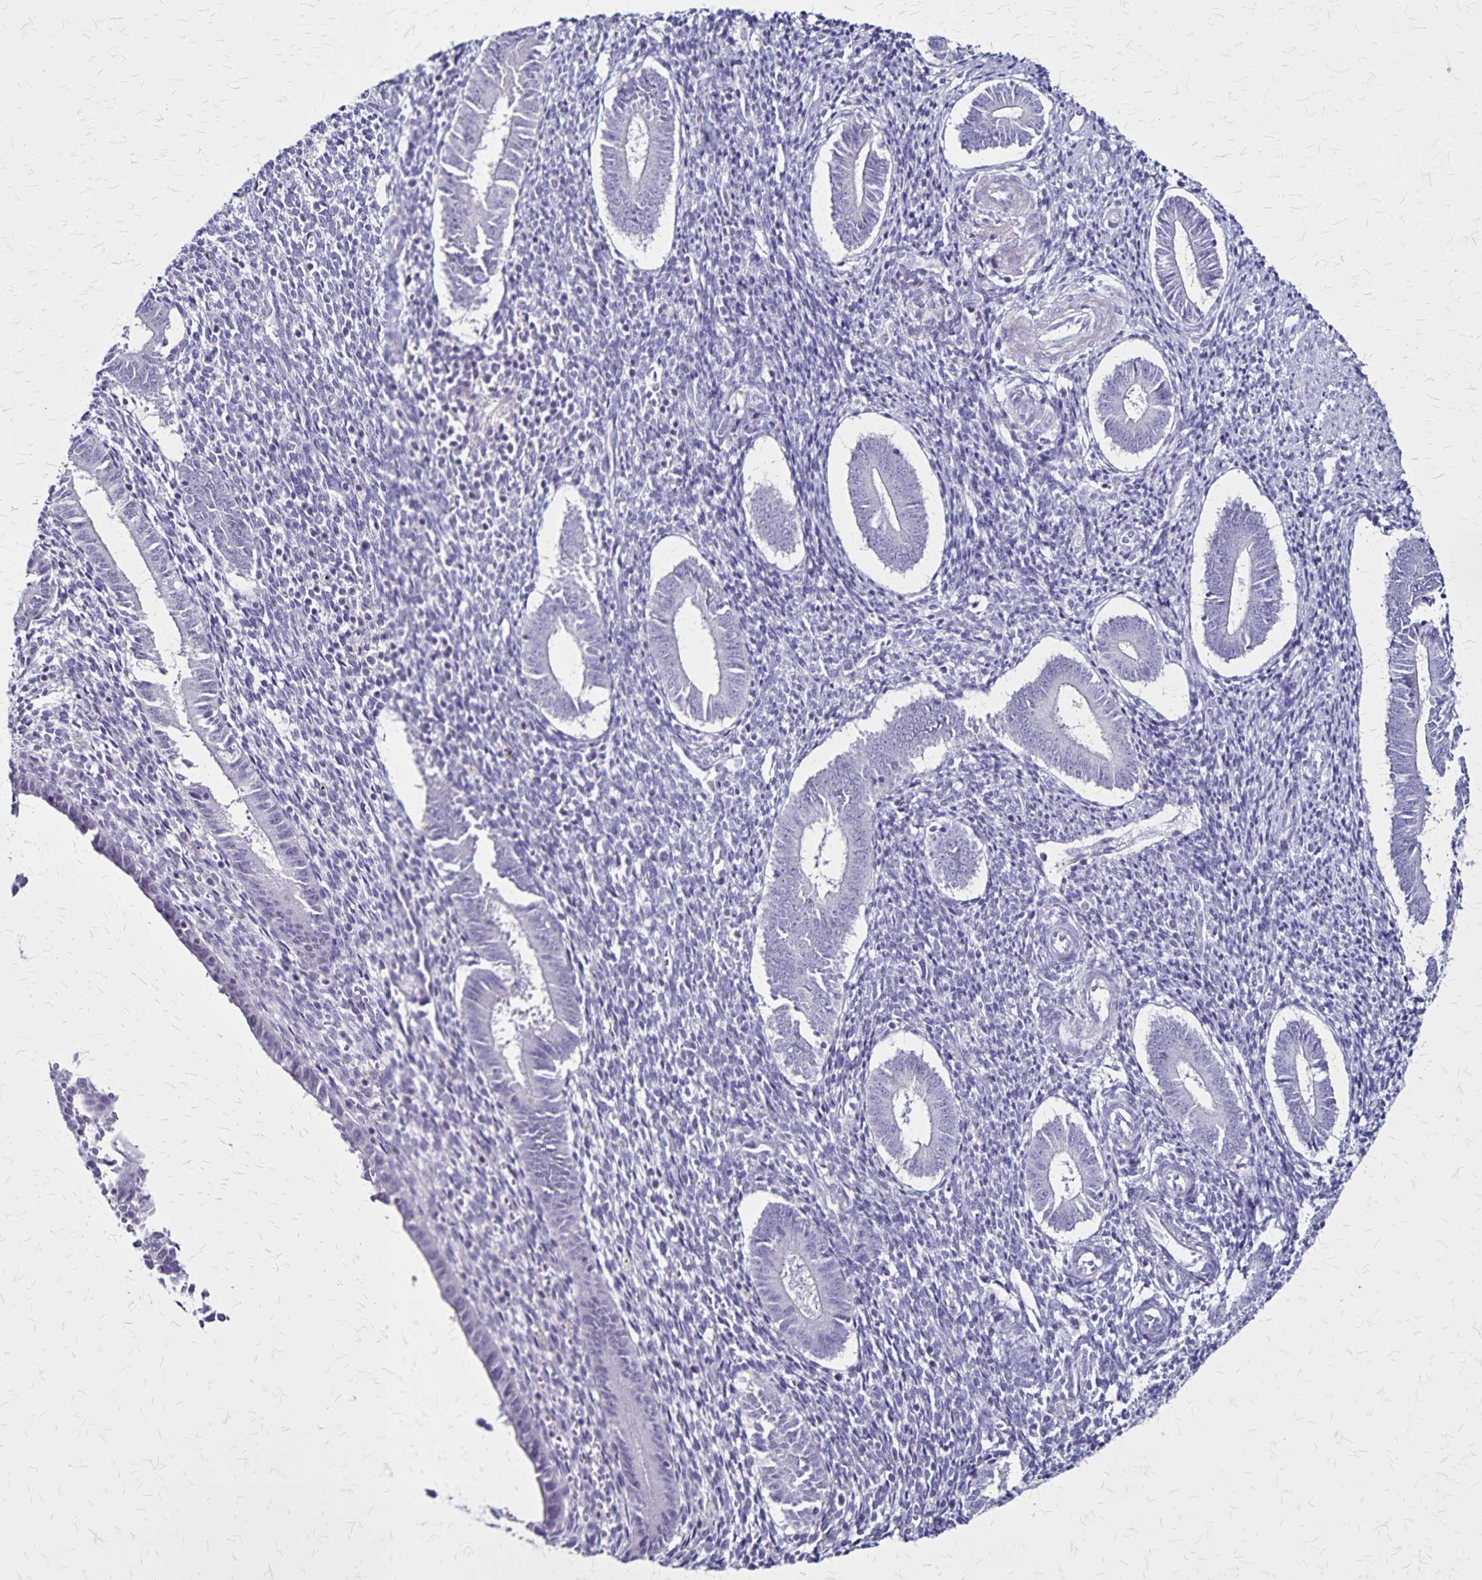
{"staining": {"intensity": "negative", "quantity": "none", "location": "none"}, "tissue": "endometrium", "cell_type": "Cells in endometrial stroma", "image_type": "normal", "snomed": [{"axis": "morphology", "description": "Normal tissue, NOS"}, {"axis": "topography", "description": "Endometrium"}], "caption": "This image is of unremarkable endometrium stained with IHC to label a protein in brown with the nuclei are counter-stained blue. There is no expression in cells in endometrial stroma. (Immunohistochemistry (ihc), brightfield microscopy, high magnification).", "gene": "PLXNA4", "patient": {"sex": "female", "age": 25}}